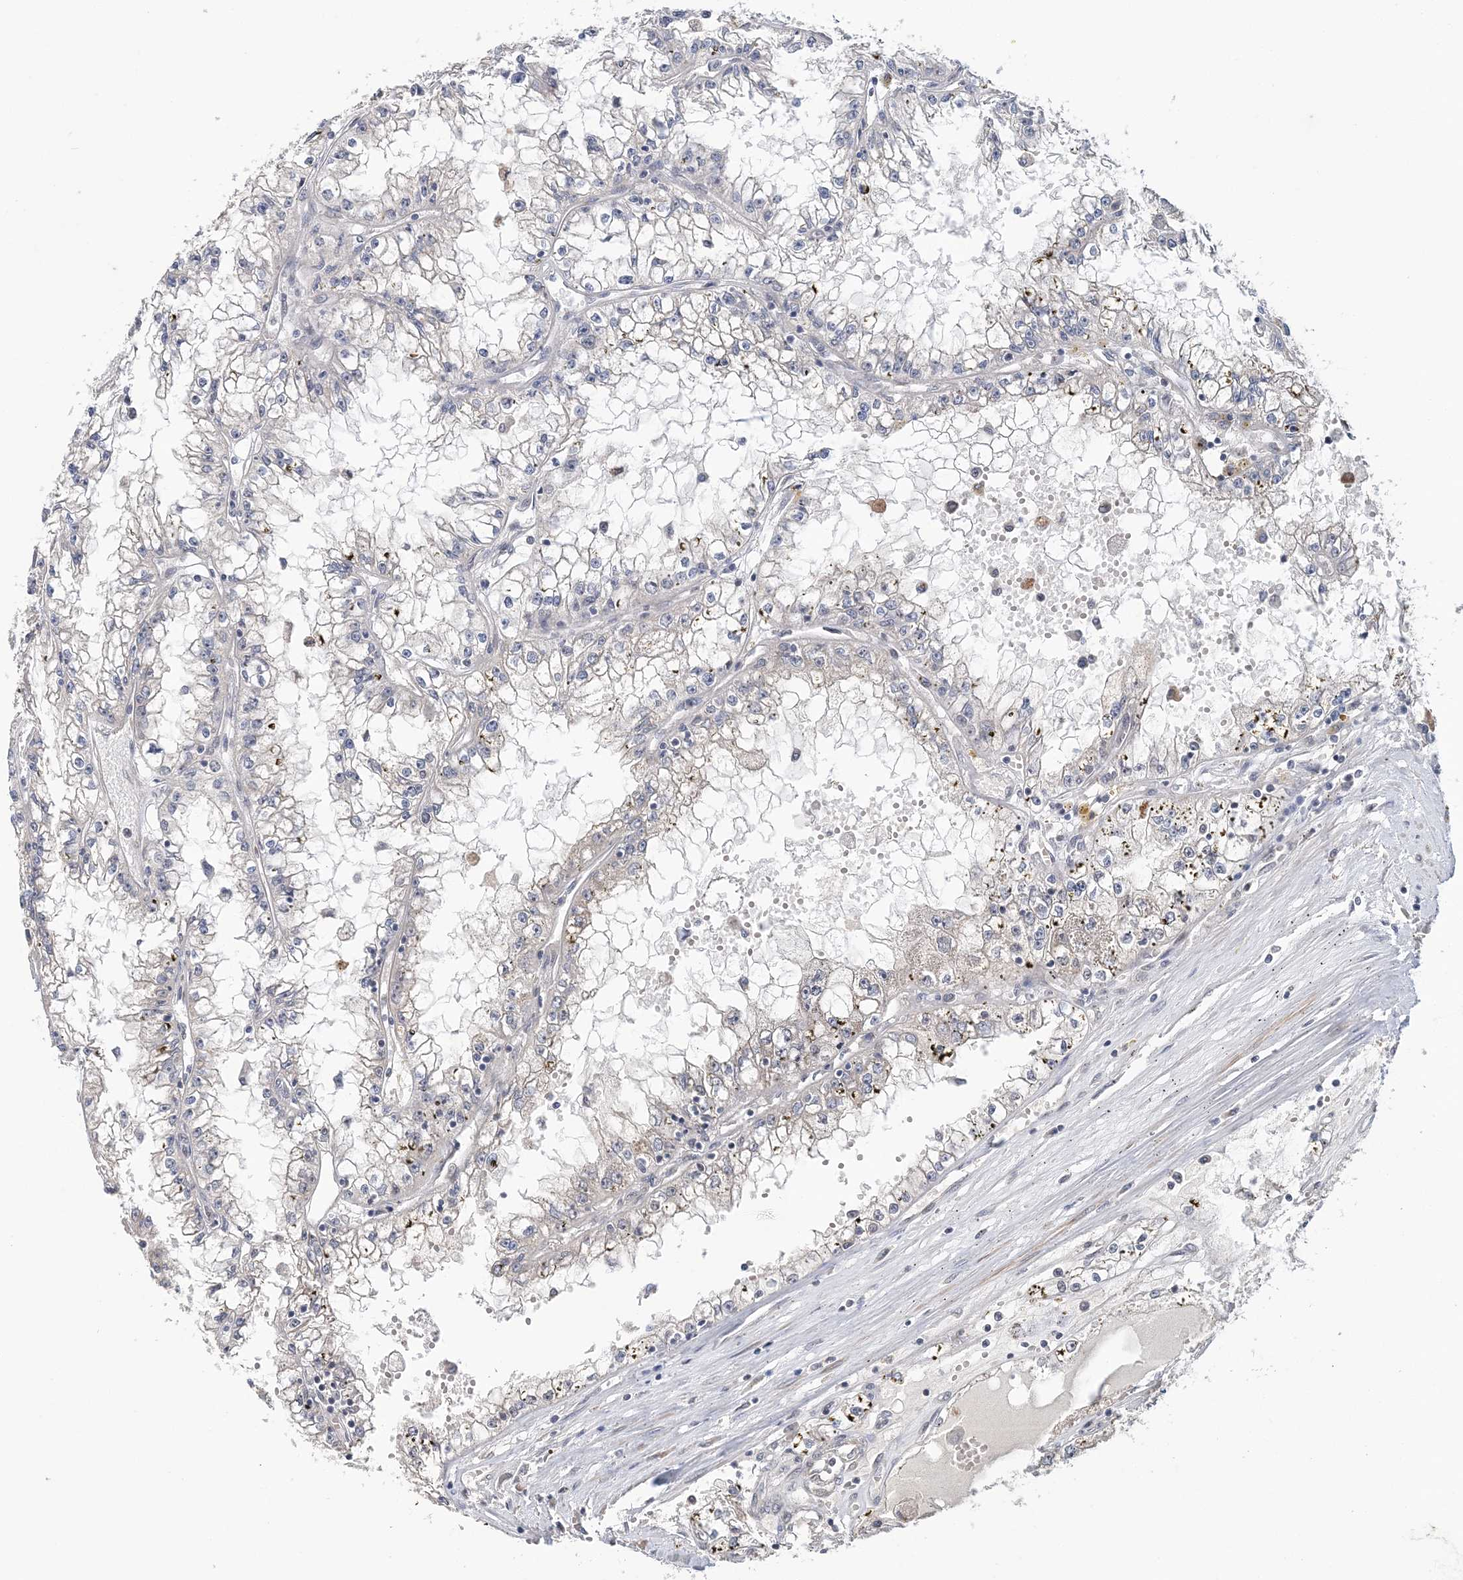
{"staining": {"intensity": "negative", "quantity": "none", "location": "none"}, "tissue": "renal cancer", "cell_type": "Tumor cells", "image_type": "cancer", "snomed": [{"axis": "morphology", "description": "Adenocarcinoma, NOS"}, {"axis": "topography", "description": "Kidney"}], "caption": "The histopathology image reveals no staining of tumor cells in renal cancer (adenocarcinoma).", "gene": "TSHZ2", "patient": {"sex": "male", "age": 56}}